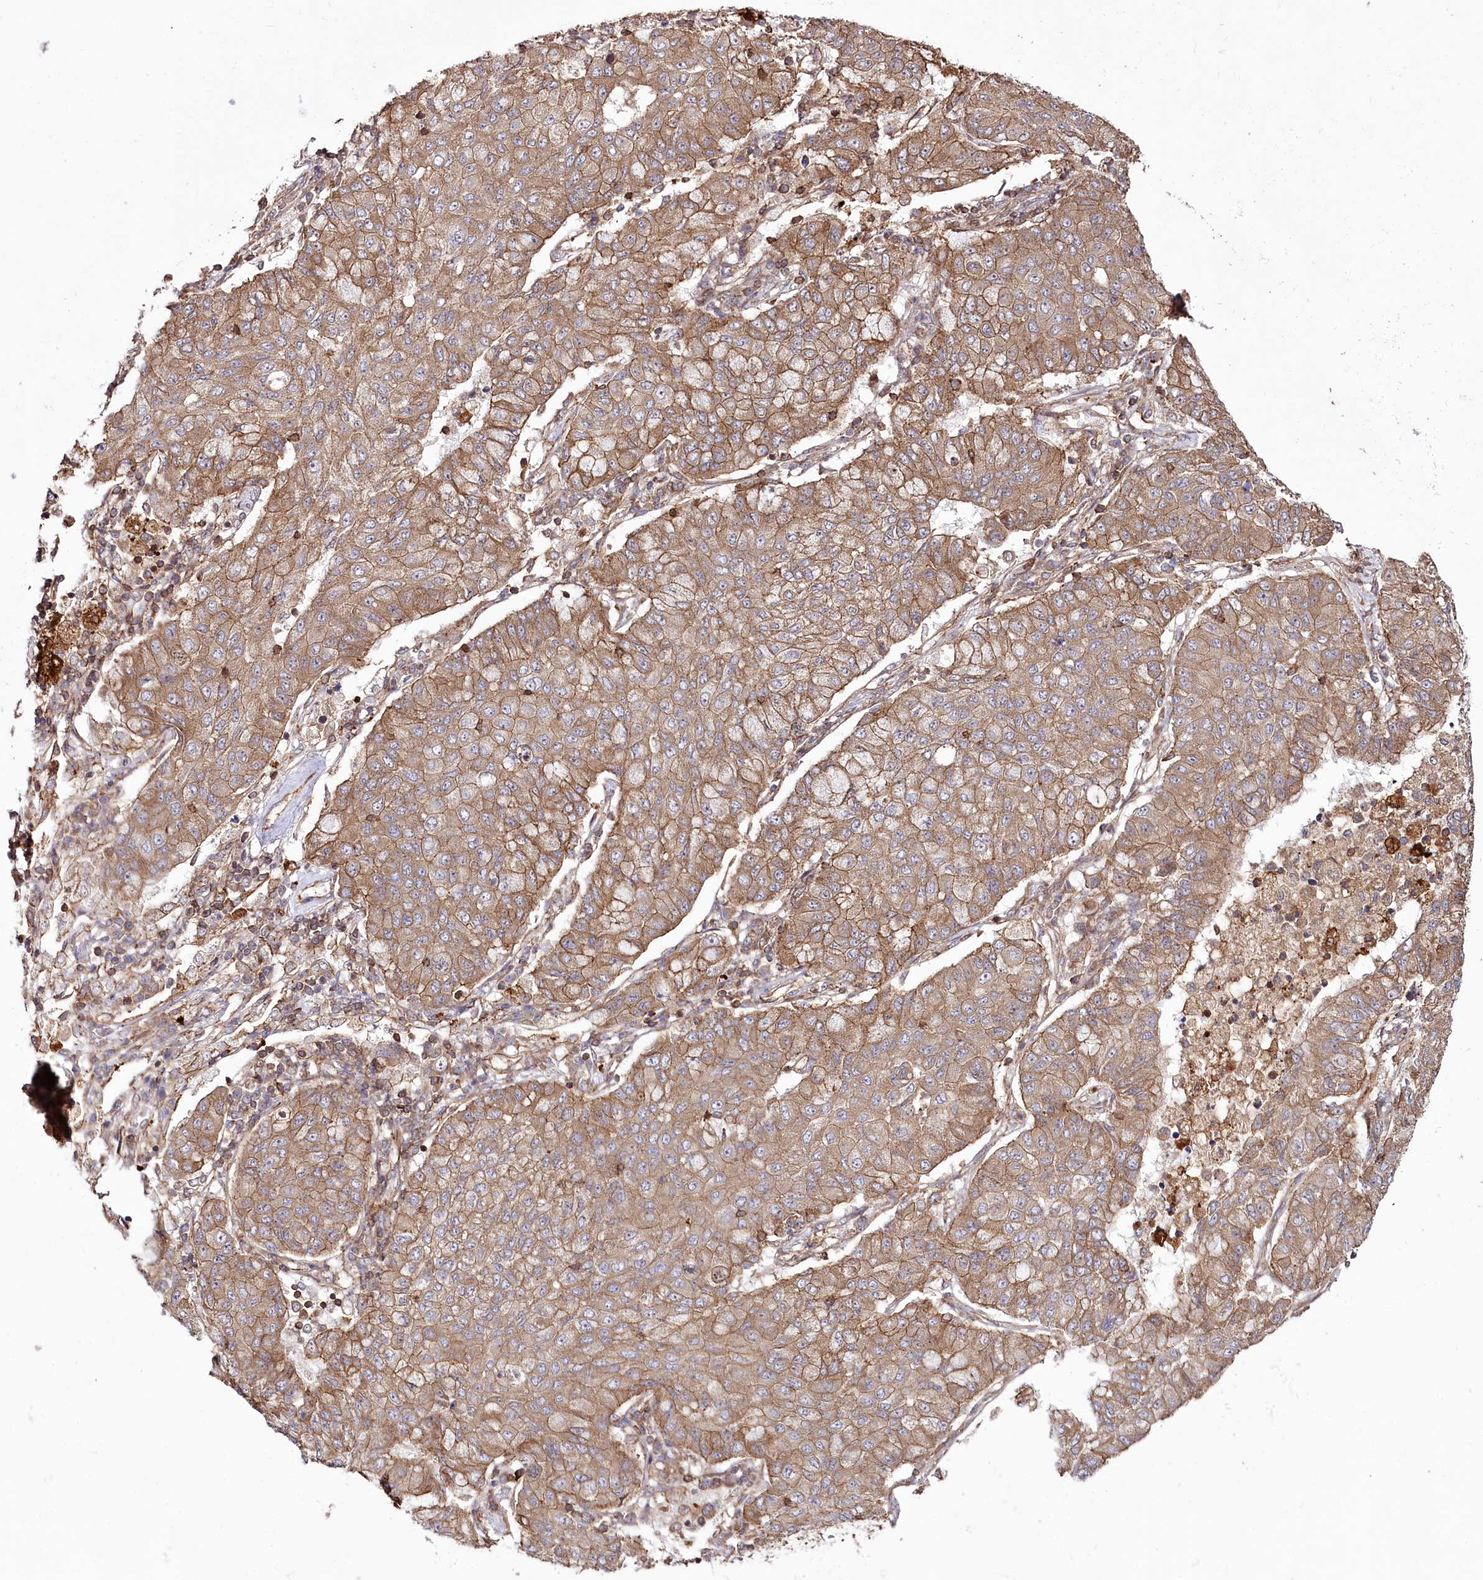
{"staining": {"intensity": "moderate", "quantity": ">75%", "location": "cytoplasmic/membranous"}, "tissue": "lung cancer", "cell_type": "Tumor cells", "image_type": "cancer", "snomed": [{"axis": "morphology", "description": "Squamous cell carcinoma, NOS"}, {"axis": "topography", "description": "Lung"}], "caption": "Brown immunohistochemical staining in squamous cell carcinoma (lung) shows moderate cytoplasmic/membranous positivity in about >75% of tumor cells. The staining was performed using DAB (3,3'-diaminobenzidine) to visualize the protein expression in brown, while the nuclei were stained in blue with hematoxylin (Magnification: 20x).", "gene": "DHX29", "patient": {"sex": "male", "age": 74}}